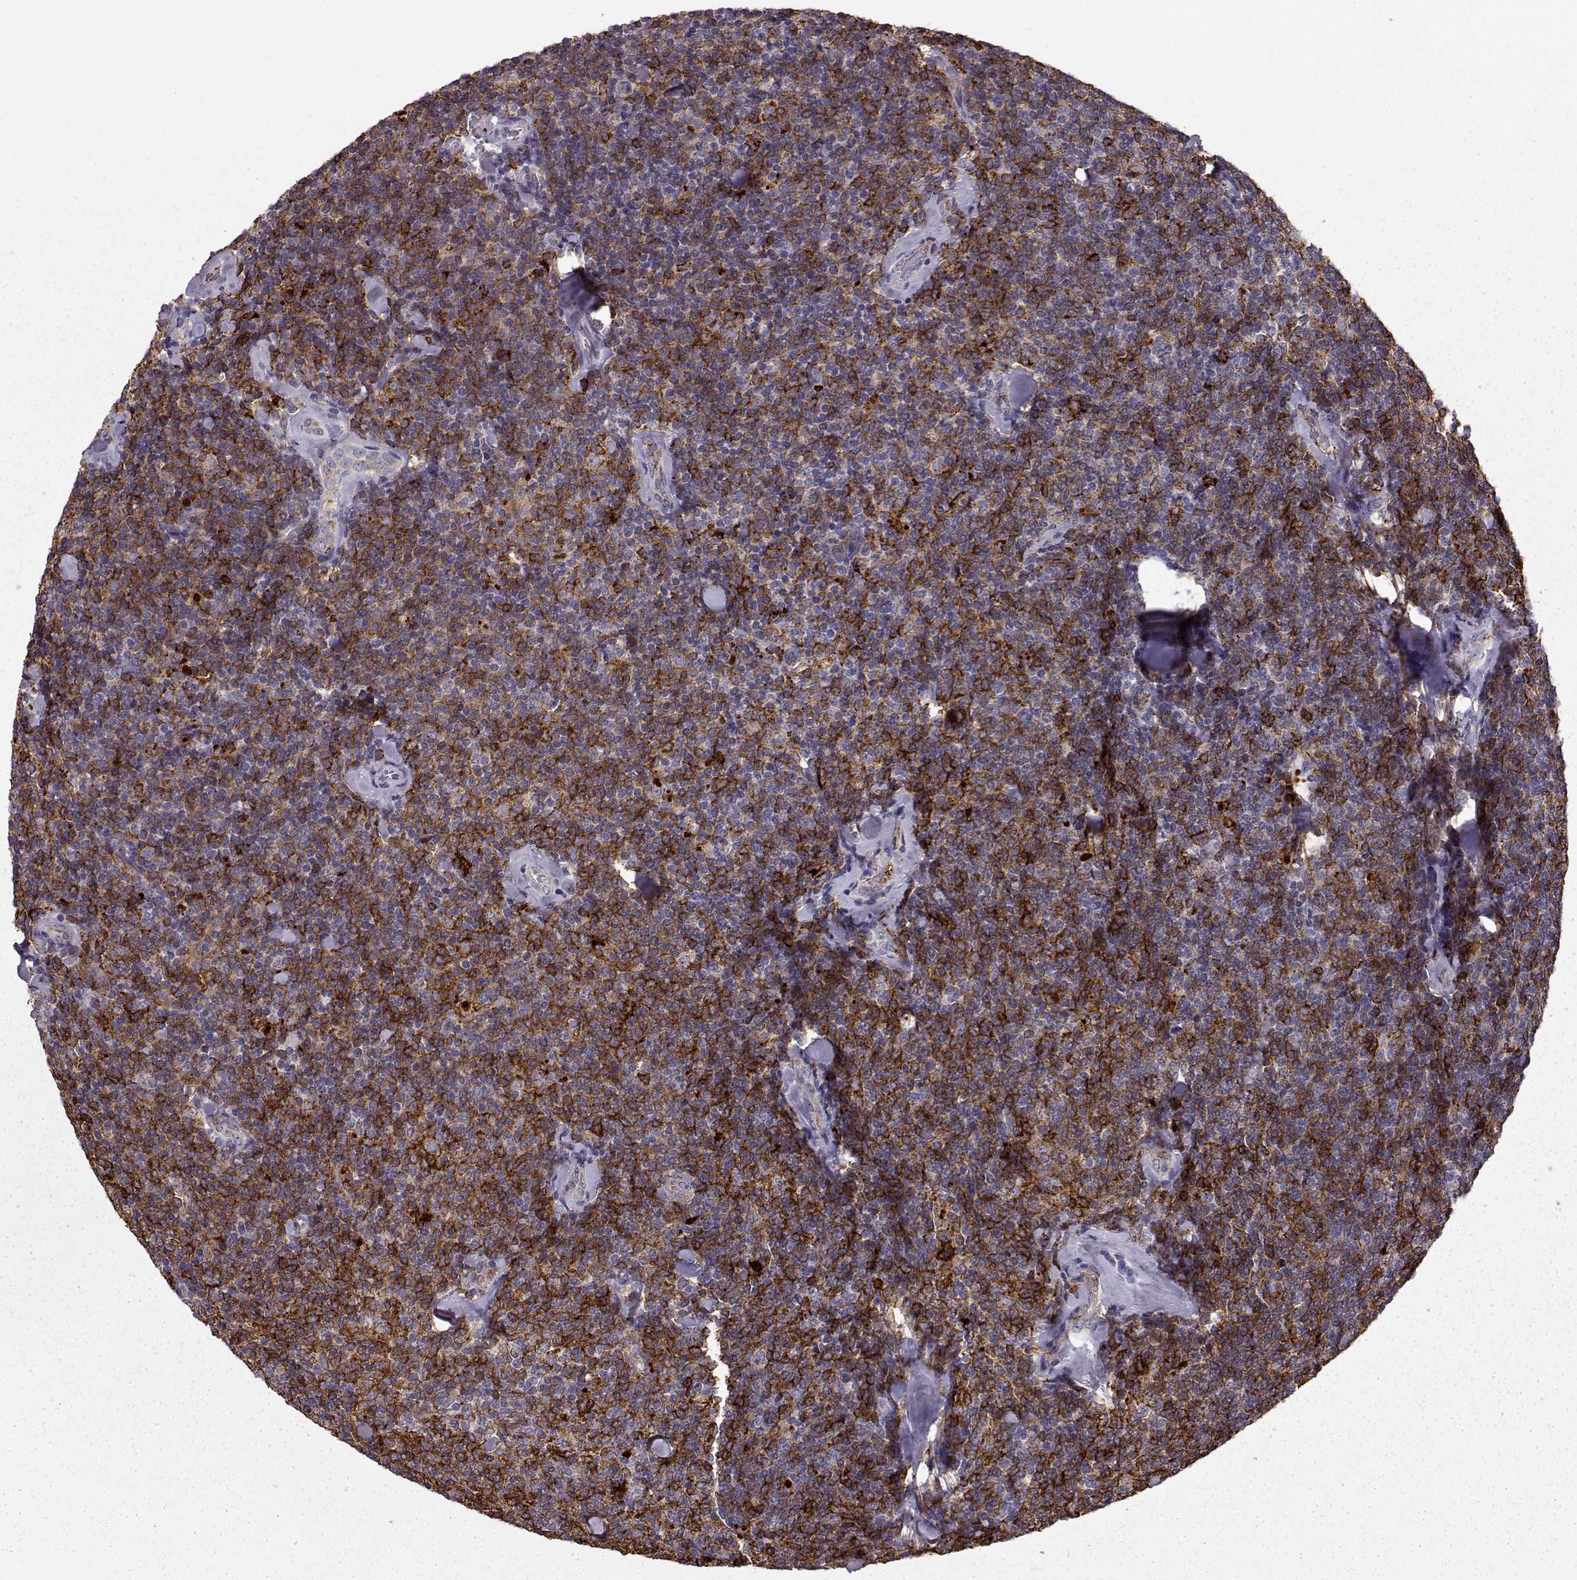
{"staining": {"intensity": "strong", "quantity": "25%-75%", "location": "cytoplasmic/membranous"}, "tissue": "lymphoma", "cell_type": "Tumor cells", "image_type": "cancer", "snomed": [{"axis": "morphology", "description": "Malignant lymphoma, non-Hodgkin's type, Low grade"}, {"axis": "topography", "description": "Lymph node"}], "caption": "High-power microscopy captured an immunohistochemistry histopathology image of malignant lymphoma, non-Hodgkin's type (low-grade), revealing strong cytoplasmic/membranous expression in about 25%-75% of tumor cells.", "gene": "CCNF", "patient": {"sex": "female", "age": 56}}